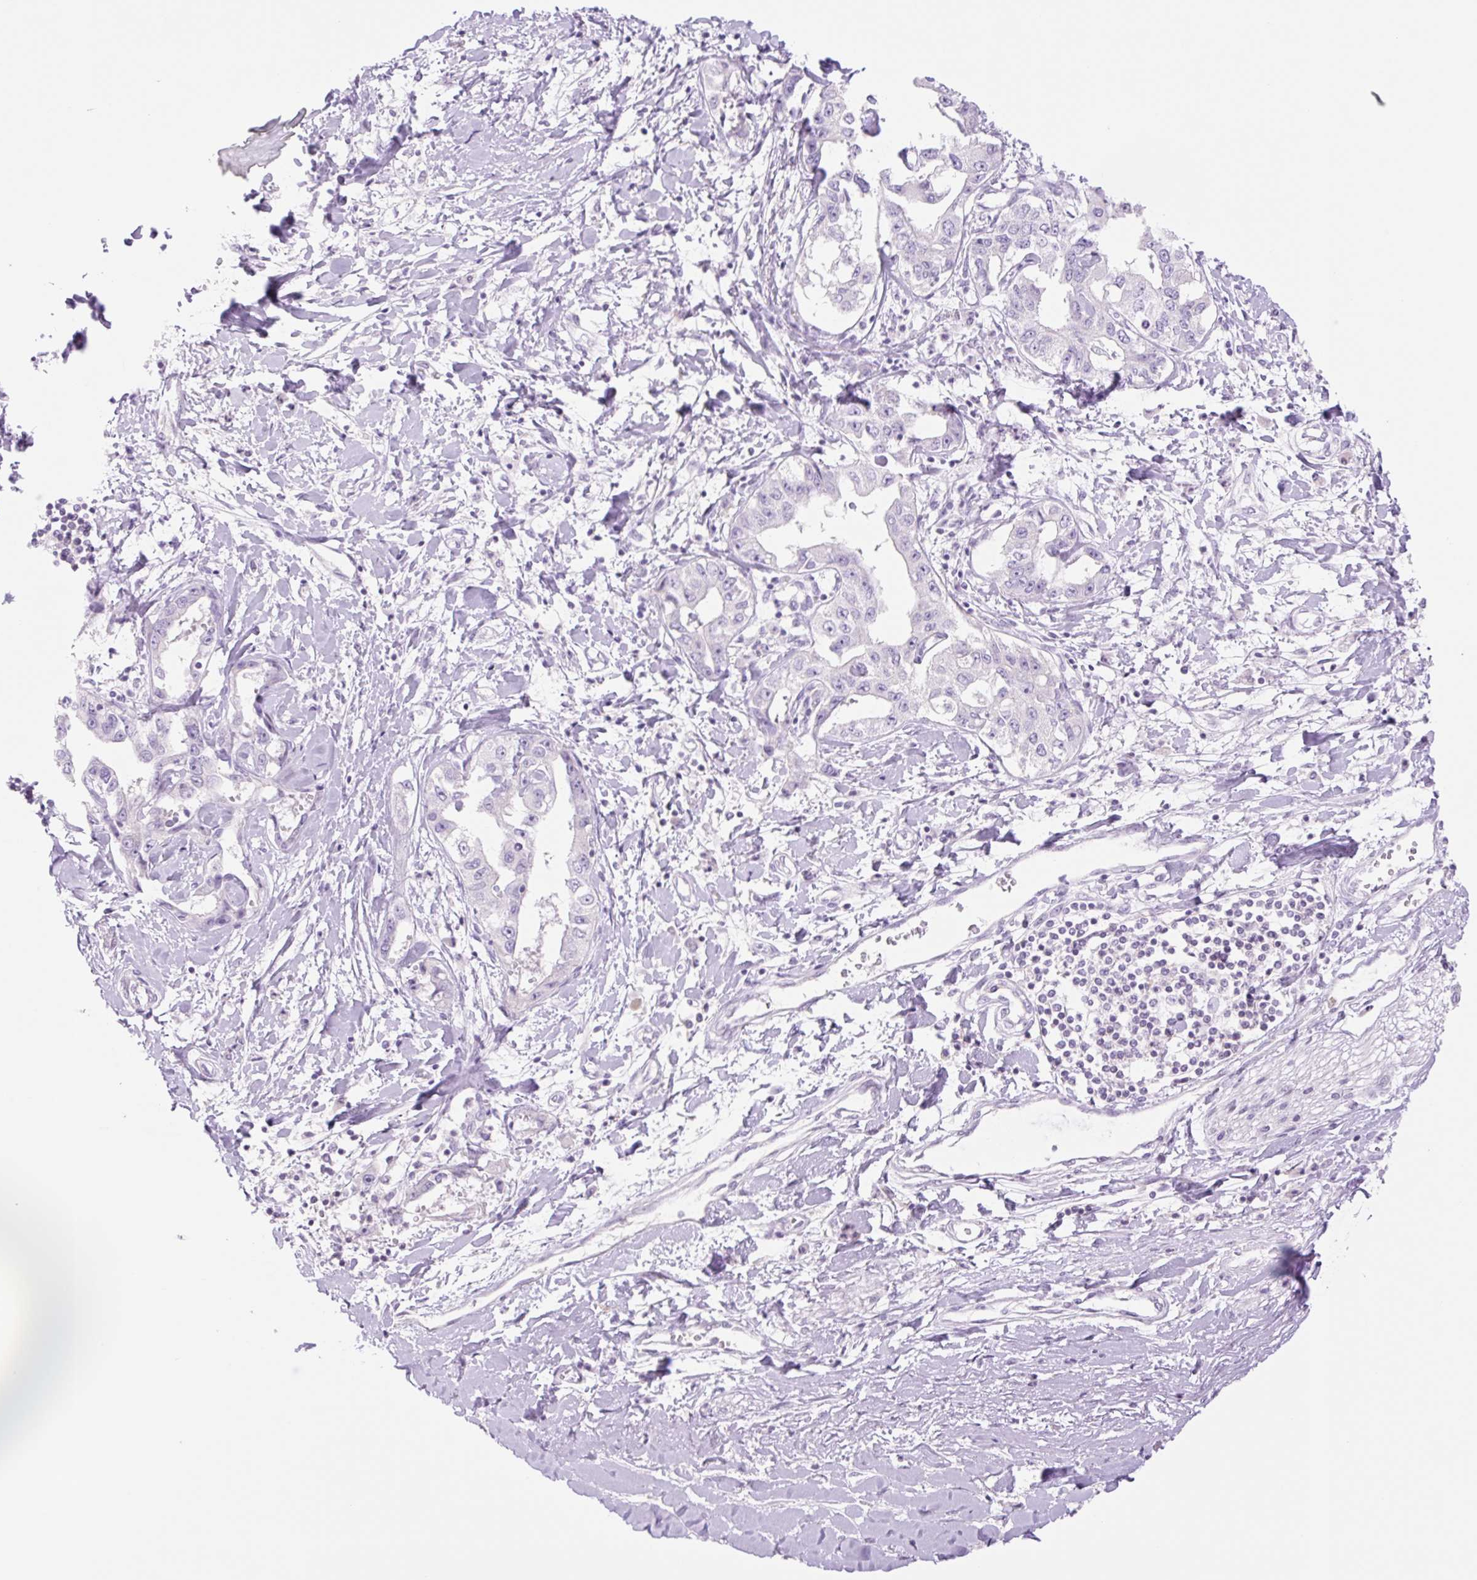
{"staining": {"intensity": "negative", "quantity": "none", "location": "none"}, "tissue": "liver cancer", "cell_type": "Tumor cells", "image_type": "cancer", "snomed": [{"axis": "morphology", "description": "Cholangiocarcinoma"}, {"axis": "topography", "description": "Liver"}], "caption": "An IHC micrograph of cholangiocarcinoma (liver) is shown. There is no staining in tumor cells of cholangiocarcinoma (liver).", "gene": "TBX15", "patient": {"sex": "male", "age": 59}}